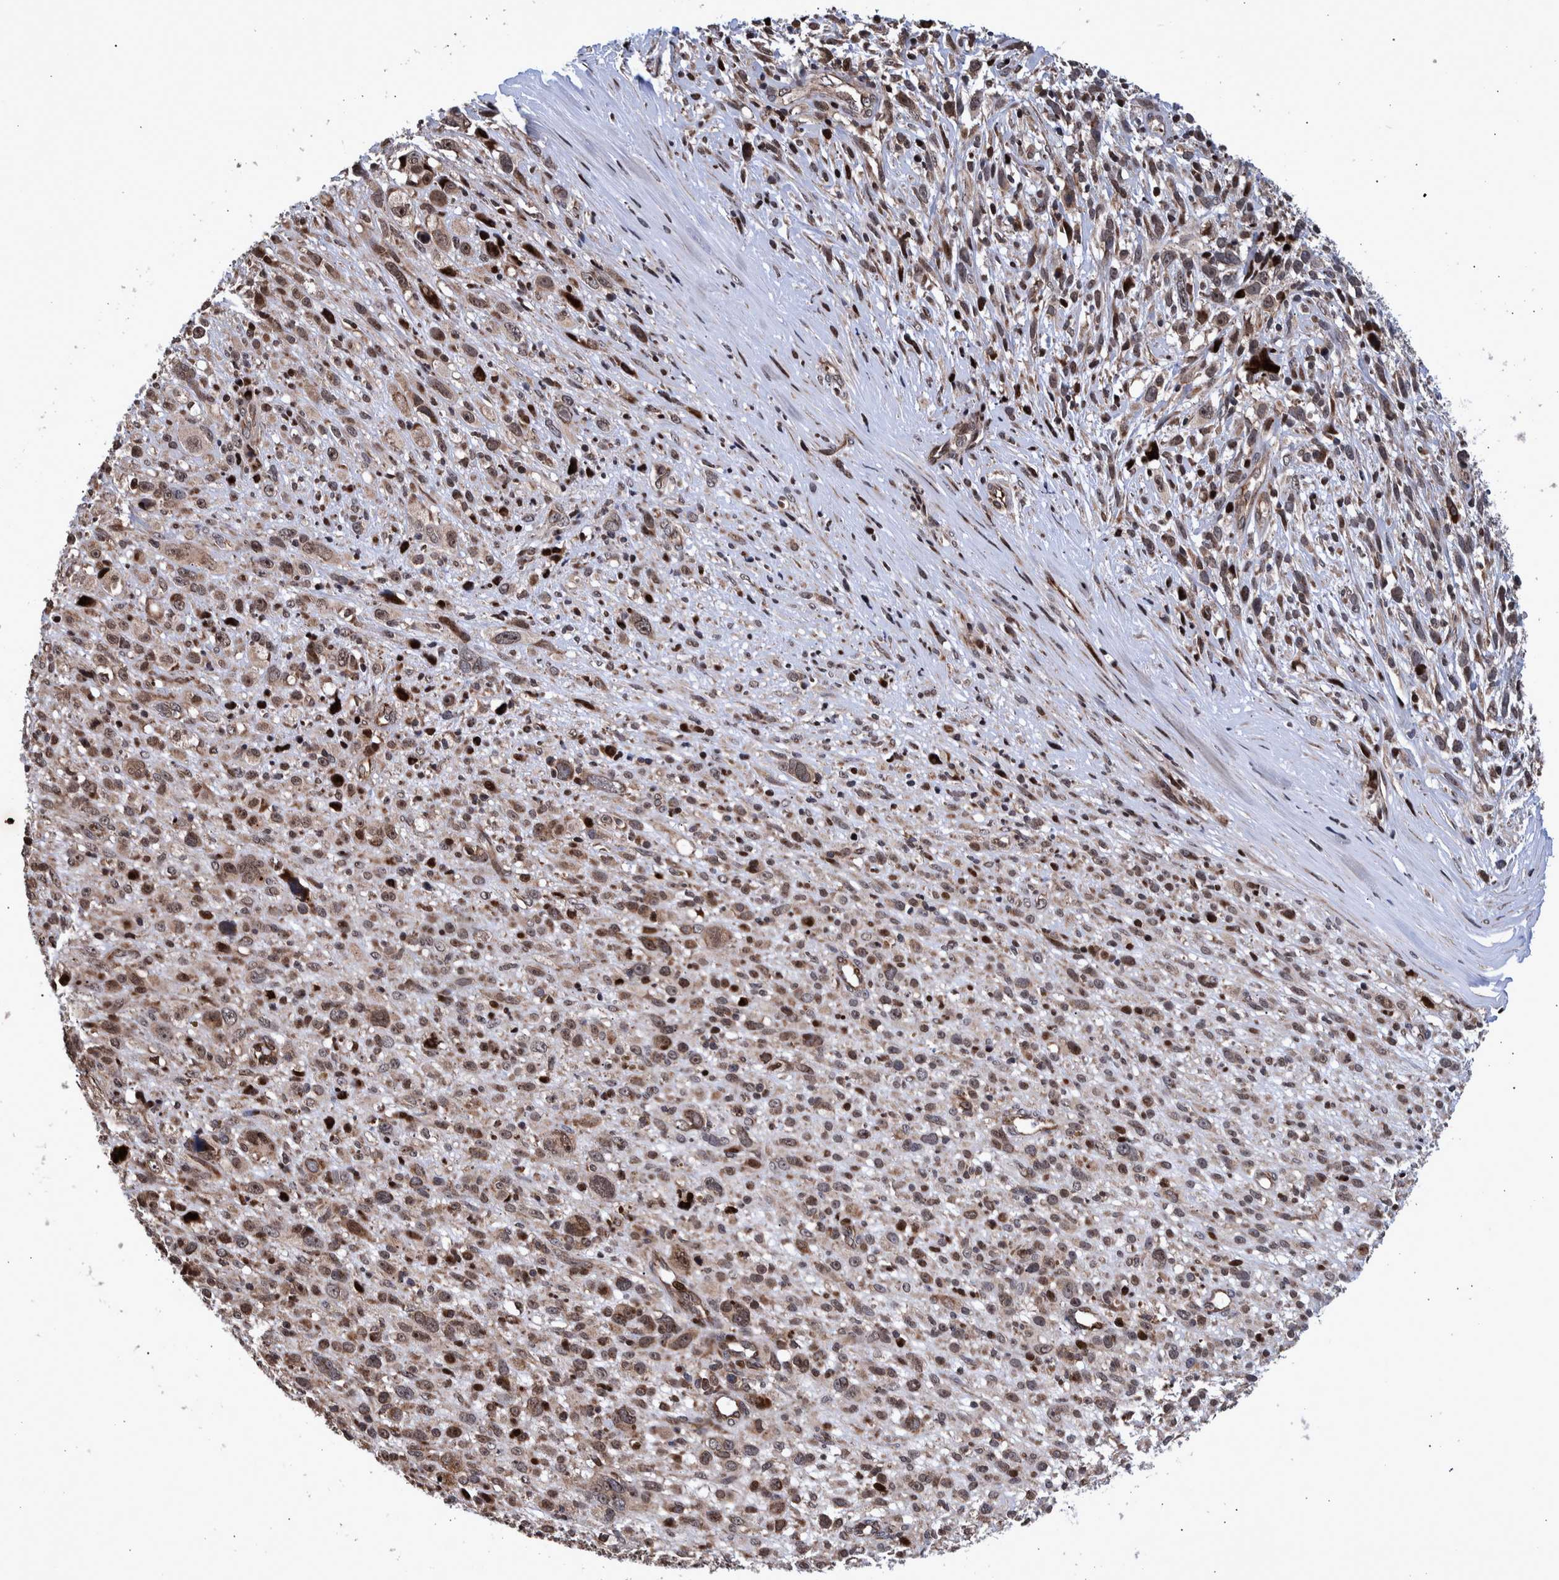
{"staining": {"intensity": "weak", "quantity": ">75%", "location": "cytoplasmic/membranous"}, "tissue": "melanoma", "cell_type": "Tumor cells", "image_type": "cancer", "snomed": [{"axis": "morphology", "description": "Malignant melanoma, NOS"}, {"axis": "topography", "description": "Skin"}], "caption": "Protein expression analysis of human melanoma reveals weak cytoplasmic/membranous staining in approximately >75% of tumor cells.", "gene": "SHISA6", "patient": {"sex": "female", "age": 55}}